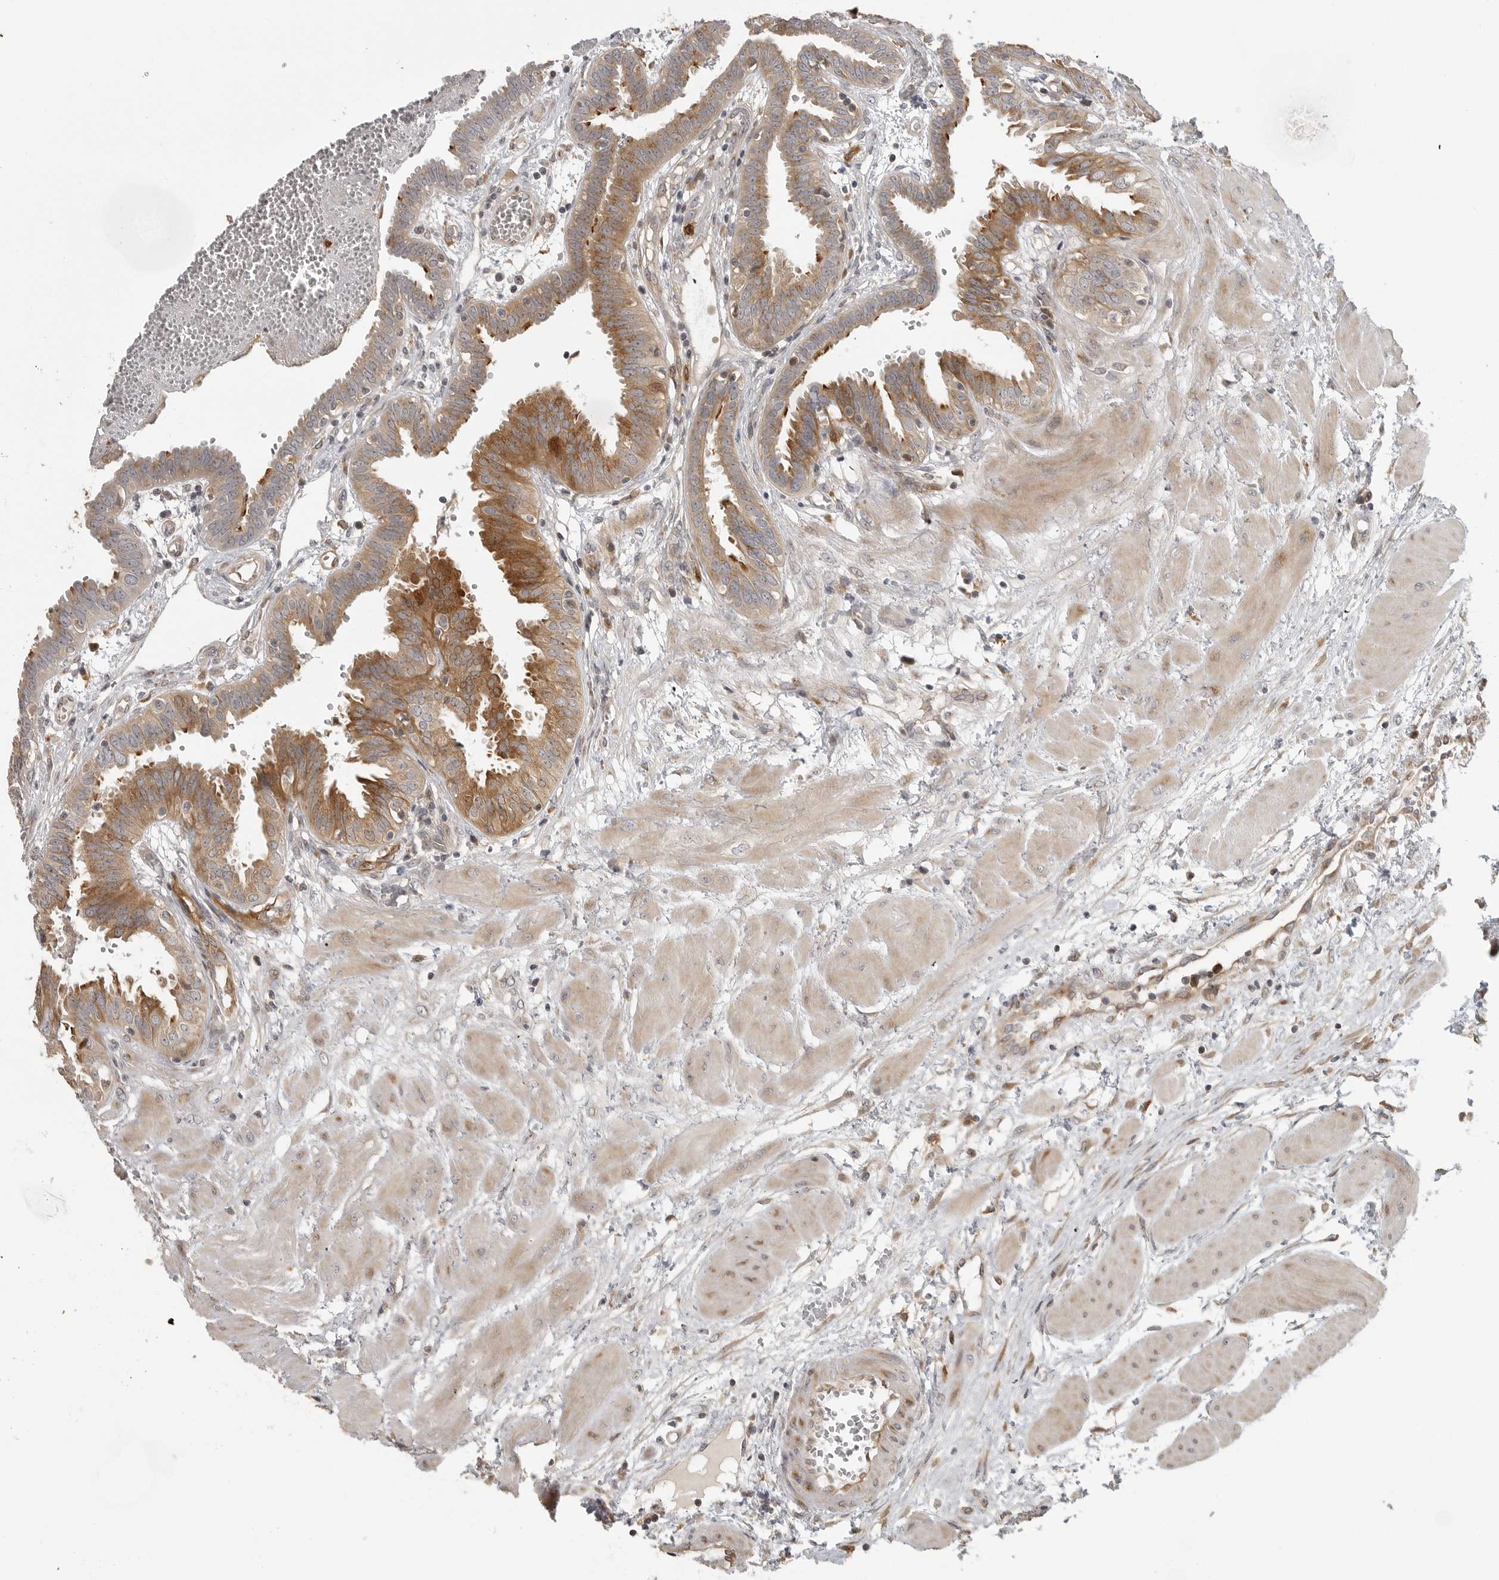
{"staining": {"intensity": "moderate", "quantity": "25%-75%", "location": "cytoplasmic/membranous"}, "tissue": "fallopian tube", "cell_type": "Glandular cells", "image_type": "normal", "snomed": [{"axis": "morphology", "description": "Normal tissue, NOS"}, {"axis": "topography", "description": "Fallopian tube"}, {"axis": "topography", "description": "Placenta"}], "caption": "The histopathology image exhibits immunohistochemical staining of benign fallopian tube. There is moderate cytoplasmic/membranous positivity is seen in about 25%-75% of glandular cells. (Stains: DAB in brown, nuclei in blue, Microscopy: brightfield microscopy at high magnification).", "gene": "IDO1", "patient": {"sex": "female", "age": 32}}